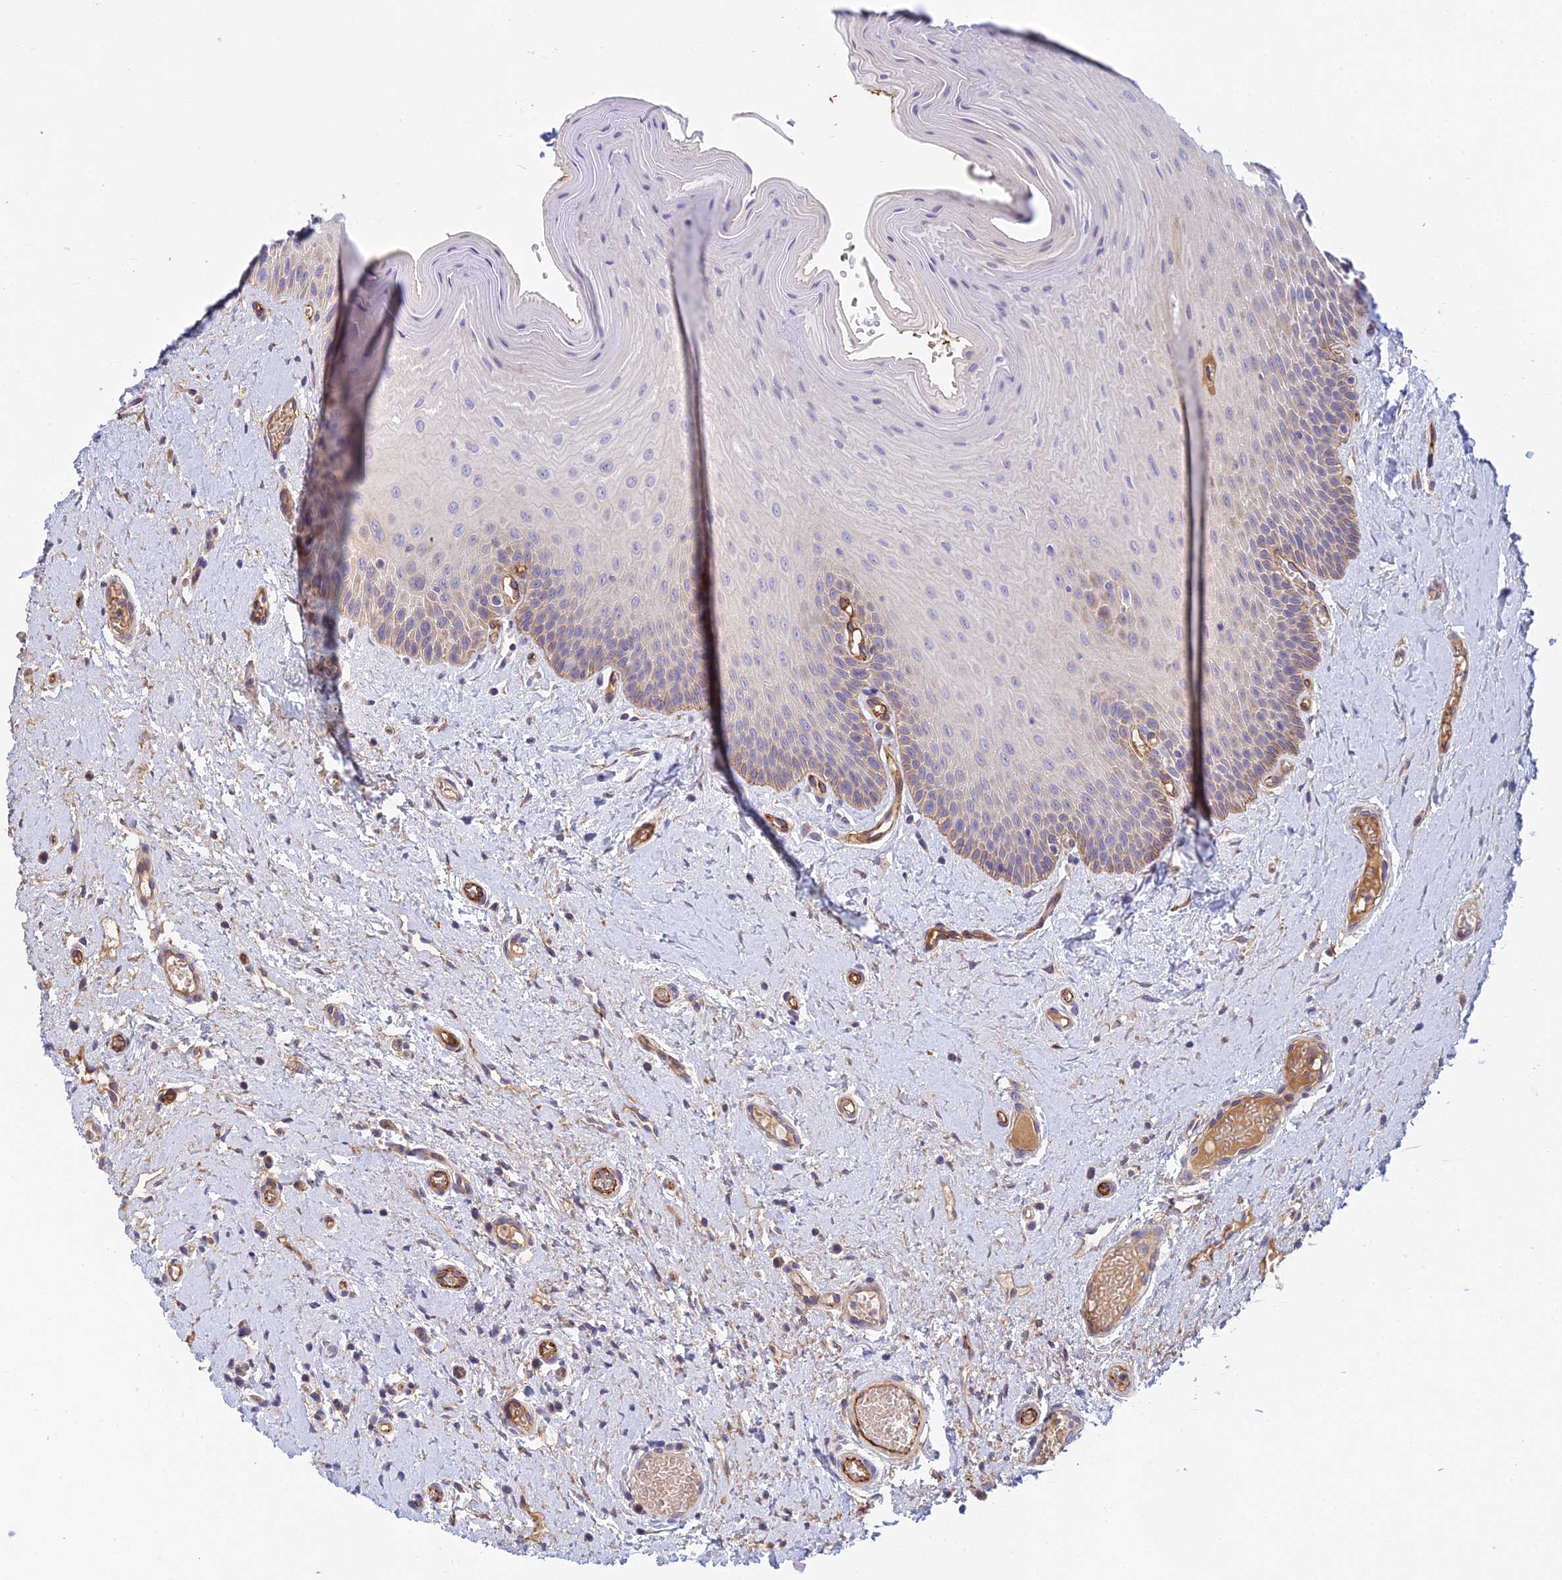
{"staining": {"intensity": "moderate", "quantity": "<25%", "location": "cytoplasmic/membranous"}, "tissue": "oral mucosa", "cell_type": "Squamous epithelial cells", "image_type": "normal", "snomed": [{"axis": "morphology", "description": "Normal tissue, NOS"}, {"axis": "topography", "description": "Oral tissue"}, {"axis": "topography", "description": "Tounge, NOS"}], "caption": "Immunohistochemical staining of normal oral mucosa displays <25% levels of moderate cytoplasmic/membranous protein positivity in about <25% of squamous epithelial cells.", "gene": "DUS2", "patient": {"sex": "male", "age": 47}}